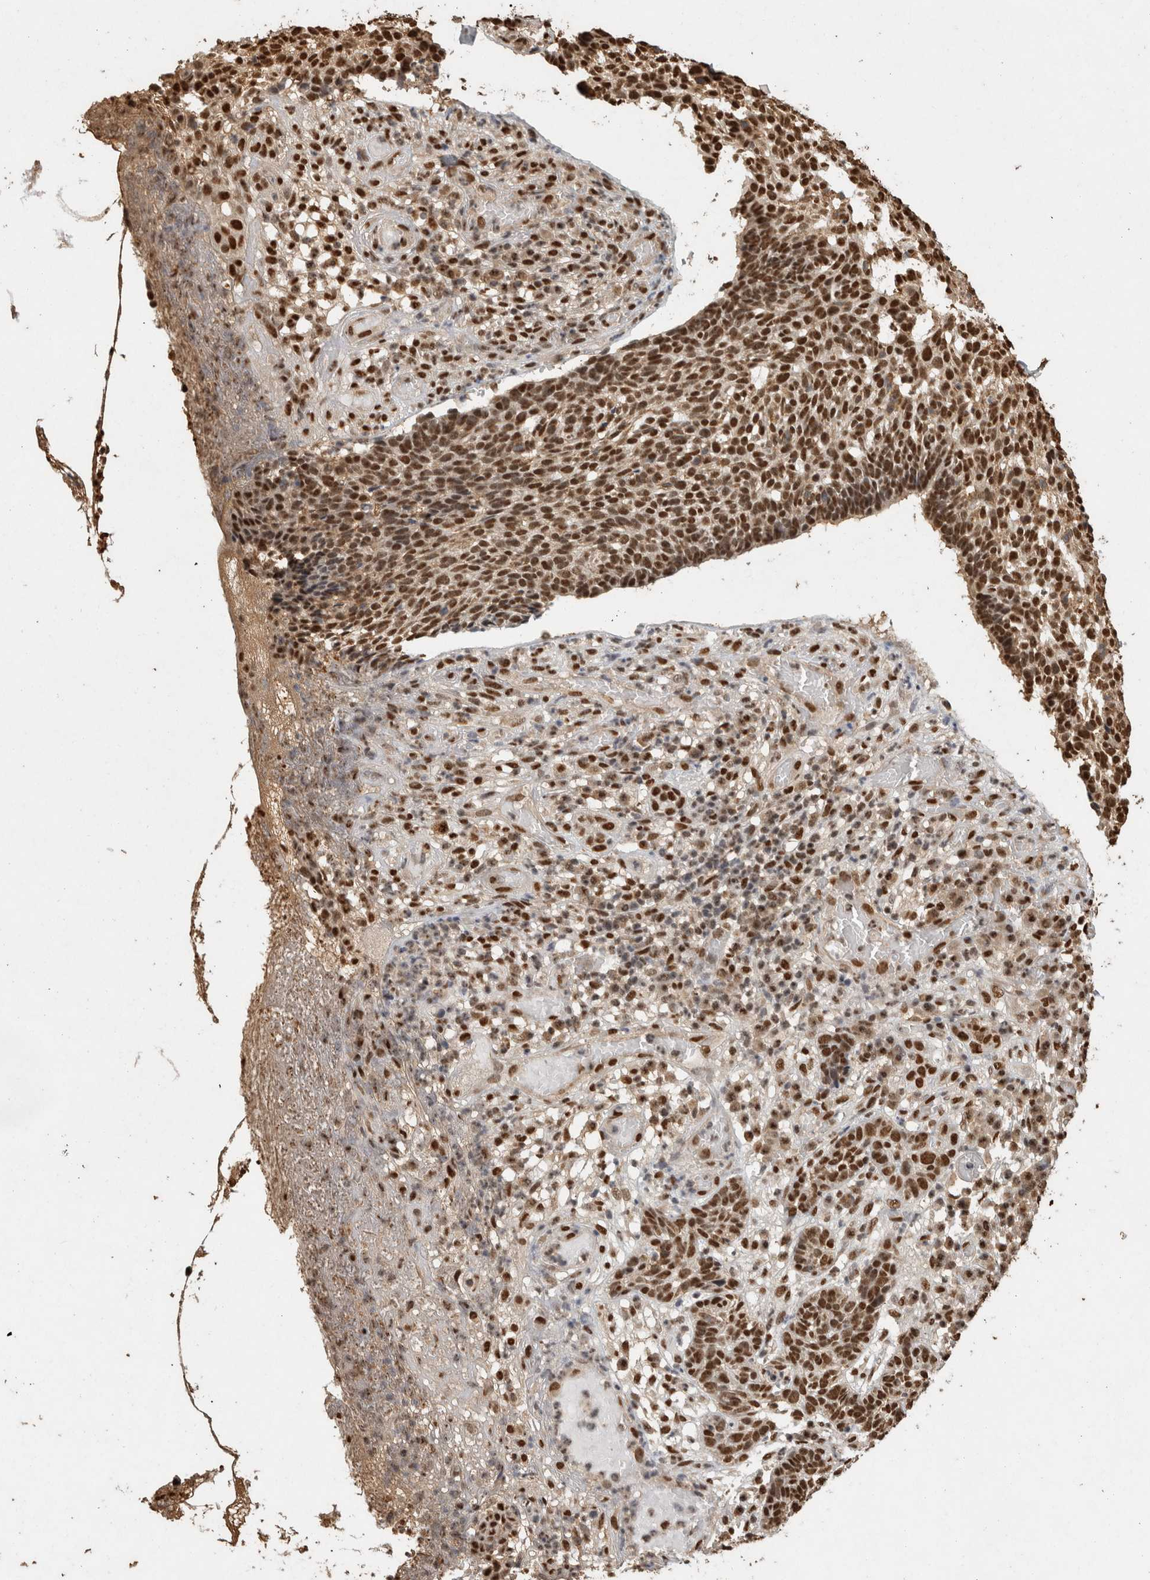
{"staining": {"intensity": "strong", "quantity": ">75%", "location": "nuclear"}, "tissue": "skin cancer", "cell_type": "Tumor cells", "image_type": "cancer", "snomed": [{"axis": "morphology", "description": "Basal cell carcinoma"}, {"axis": "topography", "description": "Skin"}], "caption": "A photomicrograph of skin basal cell carcinoma stained for a protein shows strong nuclear brown staining in tumor cells. The staining was performed using DAB (3,3'-diaminobenzidine), with brown indicating positive protein expression. Nuclei are stained blue with hematoxylin.", "gene": "RAD50", "patient": {"sex": "male", "age": 85}}